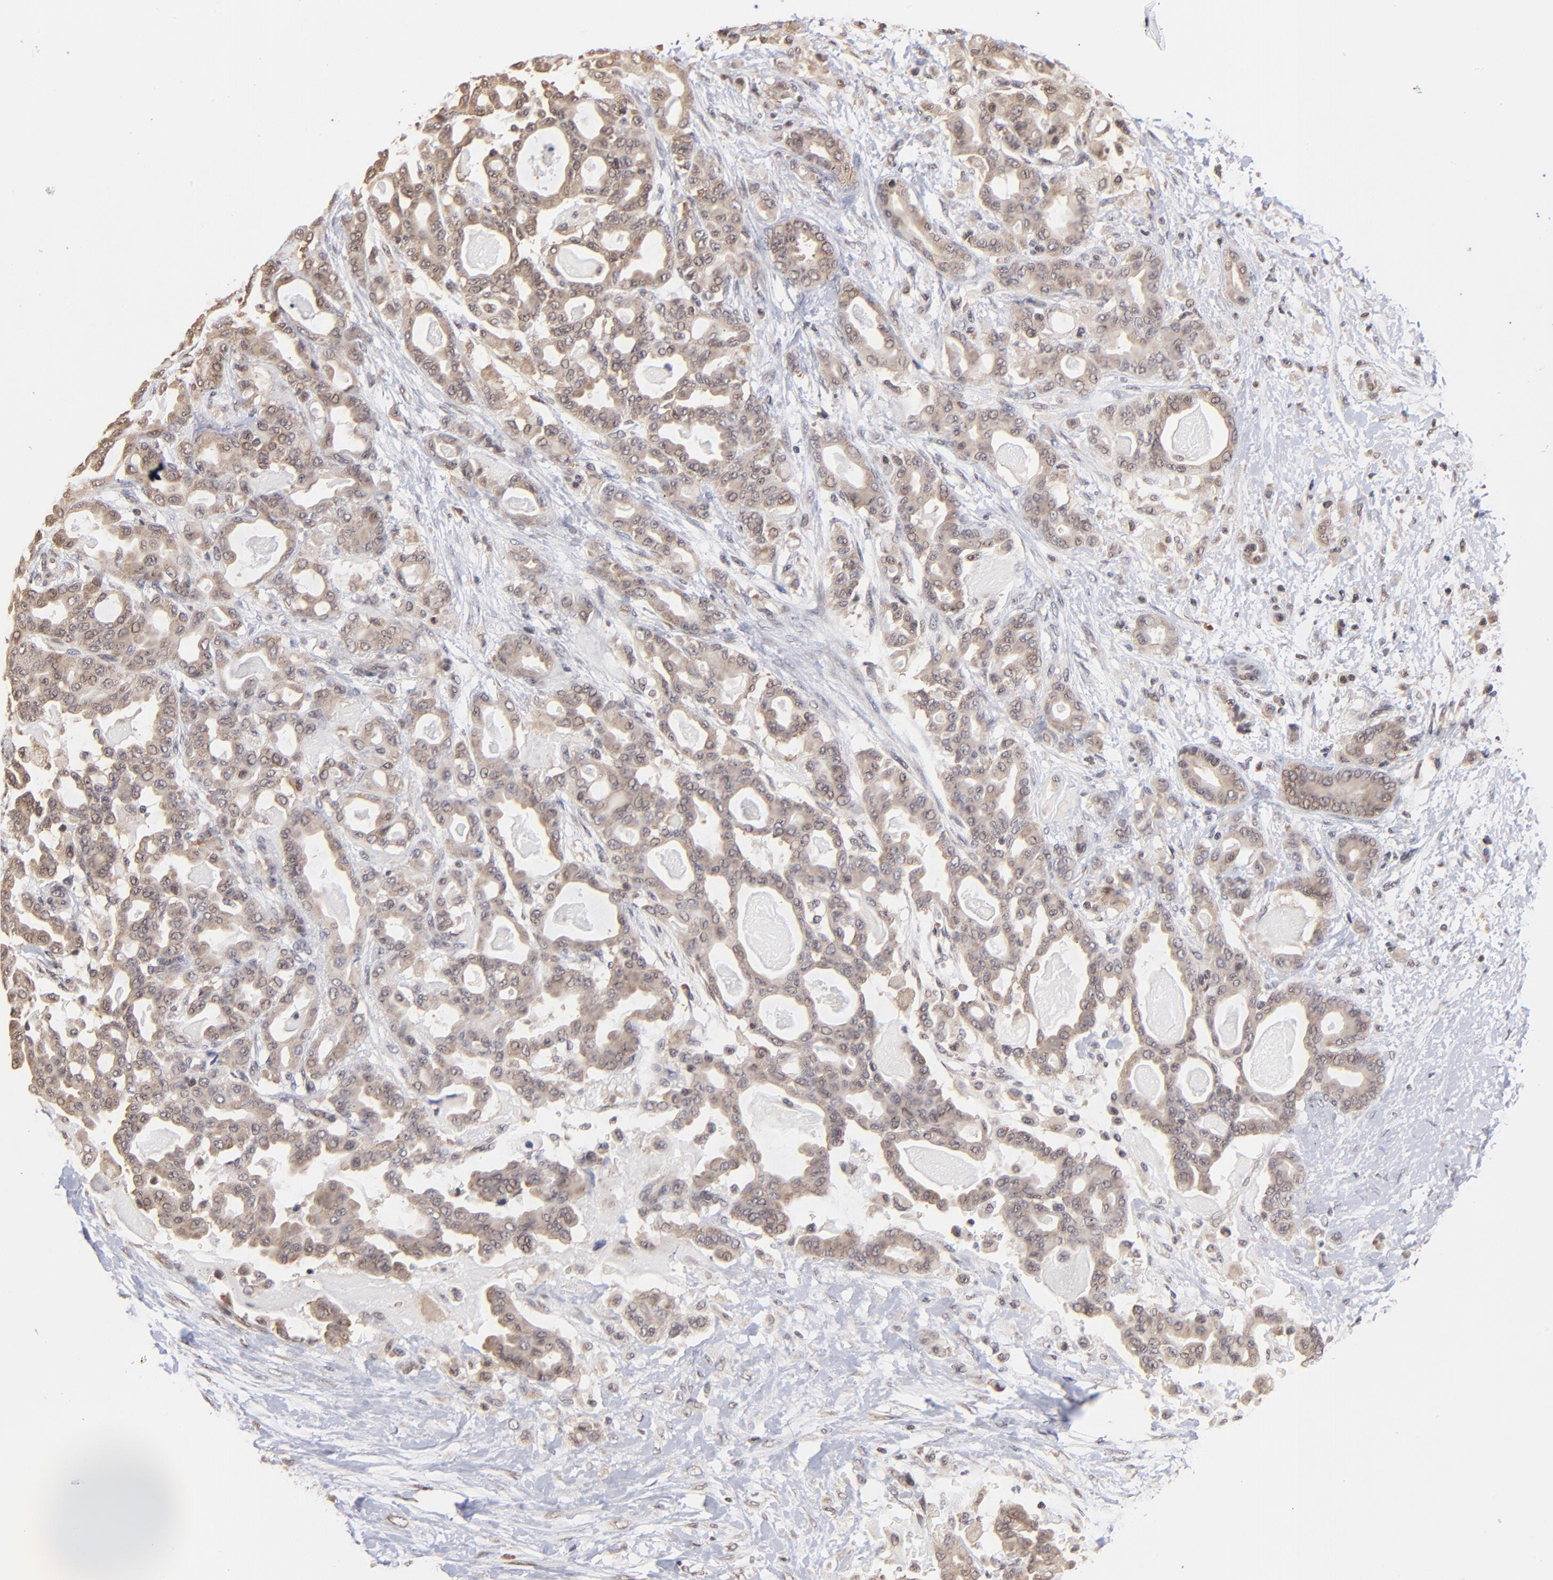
{"staining": {"intensity": "weak", "quantity": ">75%", "location": "cytoplasmic/membranous"}, "tissue": "pancreatic cancer", "cell_type": "Tumor cells", "image_type": "cancer", "snomed": [{"axis": "morphology", "description": "Adenocarcinoma, NOS"}, {"axis": "topography", "description": "Pancreas"}], "caption": "About >75% of tumor cells in human pancreatic cancer (adenocarcinoma) display weak cytoplasmic/membranous protein expression as visualized by brown immunohistochemical staining.", "gene": "BRPF1", "patient": {"sex": "male", "age": 63}}